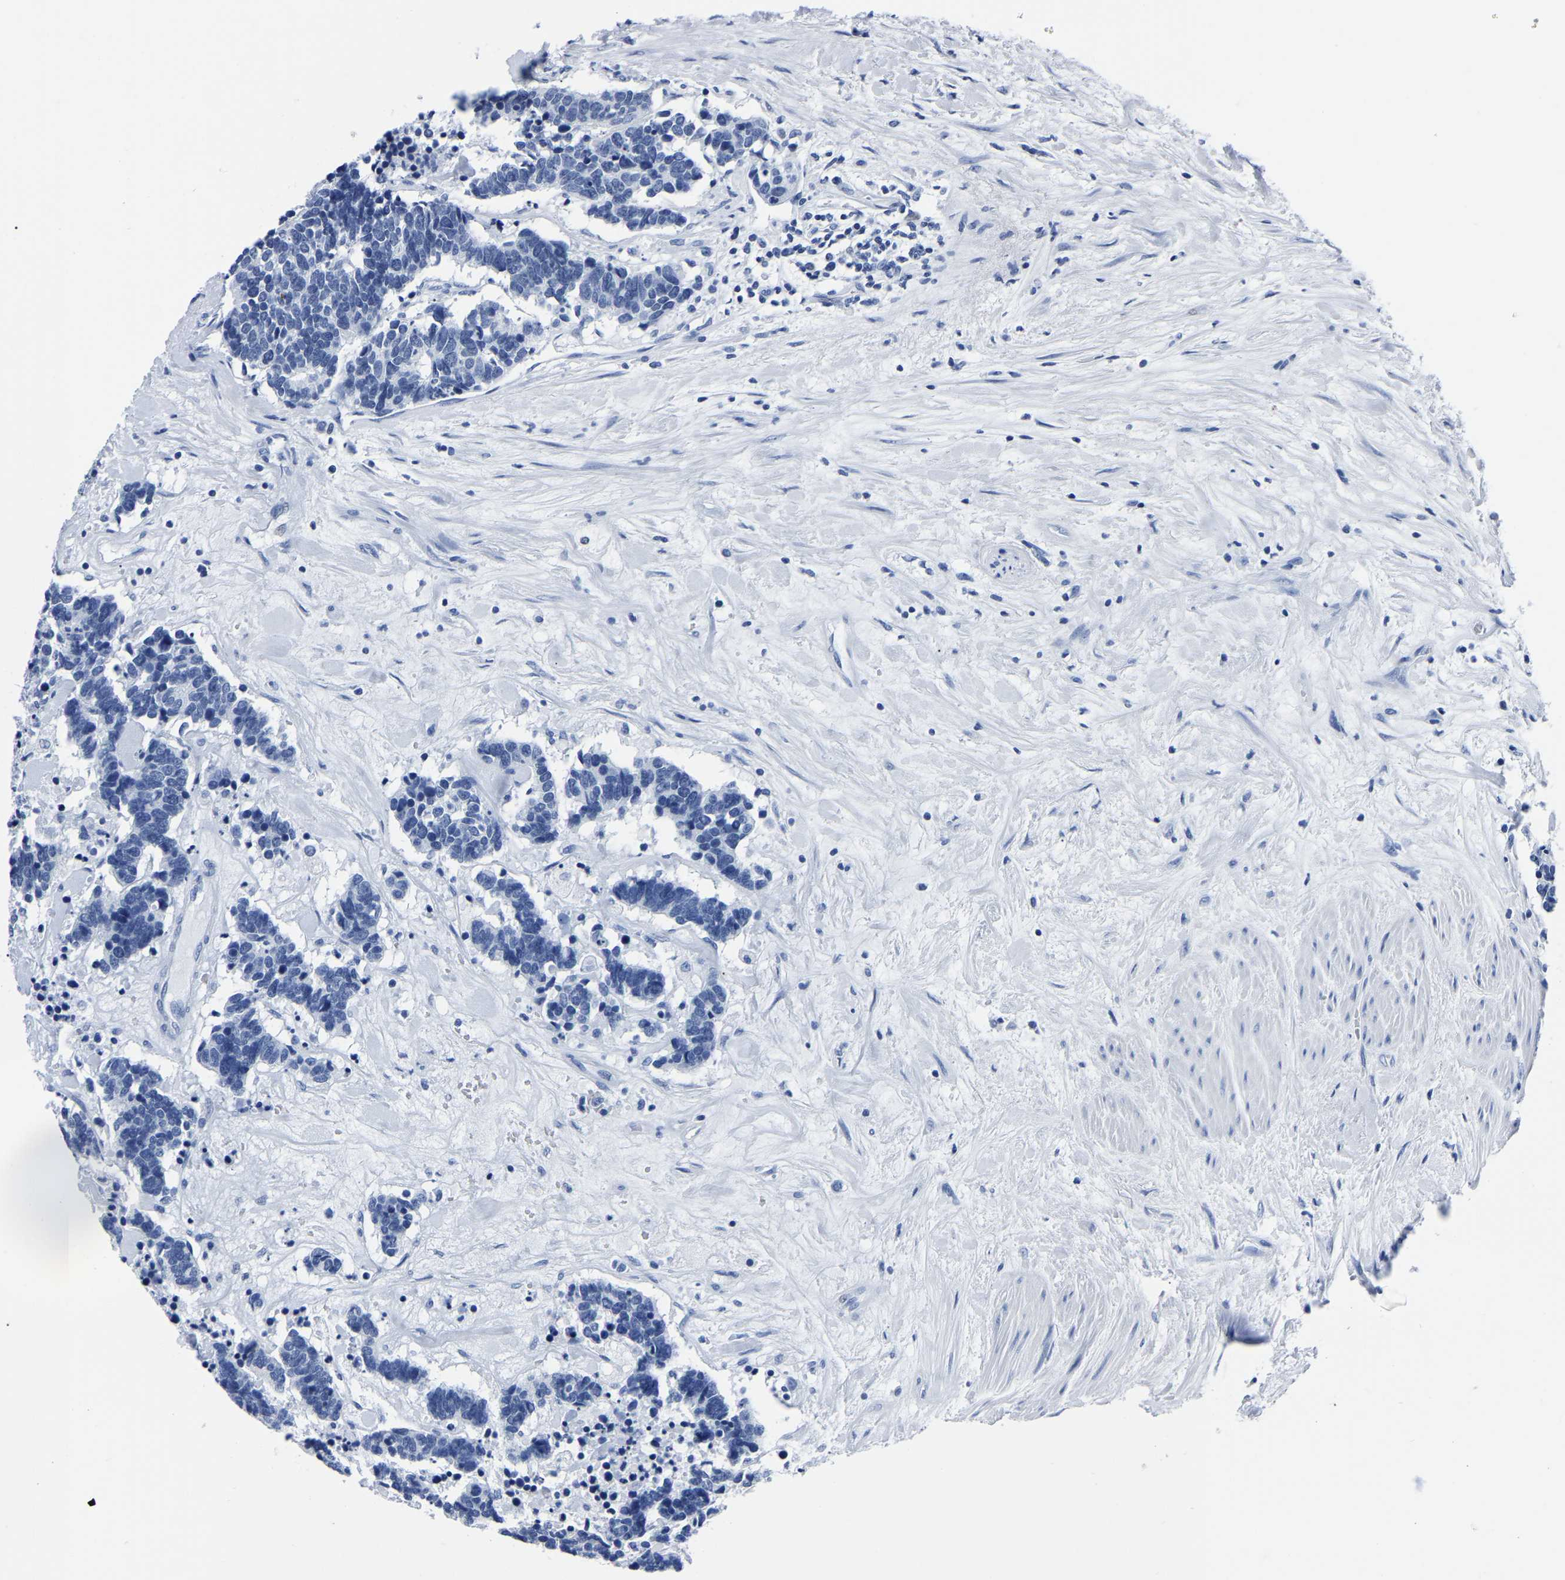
{"staining": {"intensity": "negative", "quantity": "none", "location": "none"}, "tissue": "carcinoid", "cell_type": "Tumor cells", "image_type": "cancer", "snomed": [{"axis": "morphology", "description": "Carcinoma, NOS"}, {"axis": "morphology", "description": "Carcinoid, malignant, NOS"}, {"axis": "topography", "description": "Urinary bladder"}], "caption": "This is an IHC micrograph of human carcinoma. There is no positivity in tumor cells.", "gene": "IMPG2", "patient": {"sex": "male", "age": 57}}